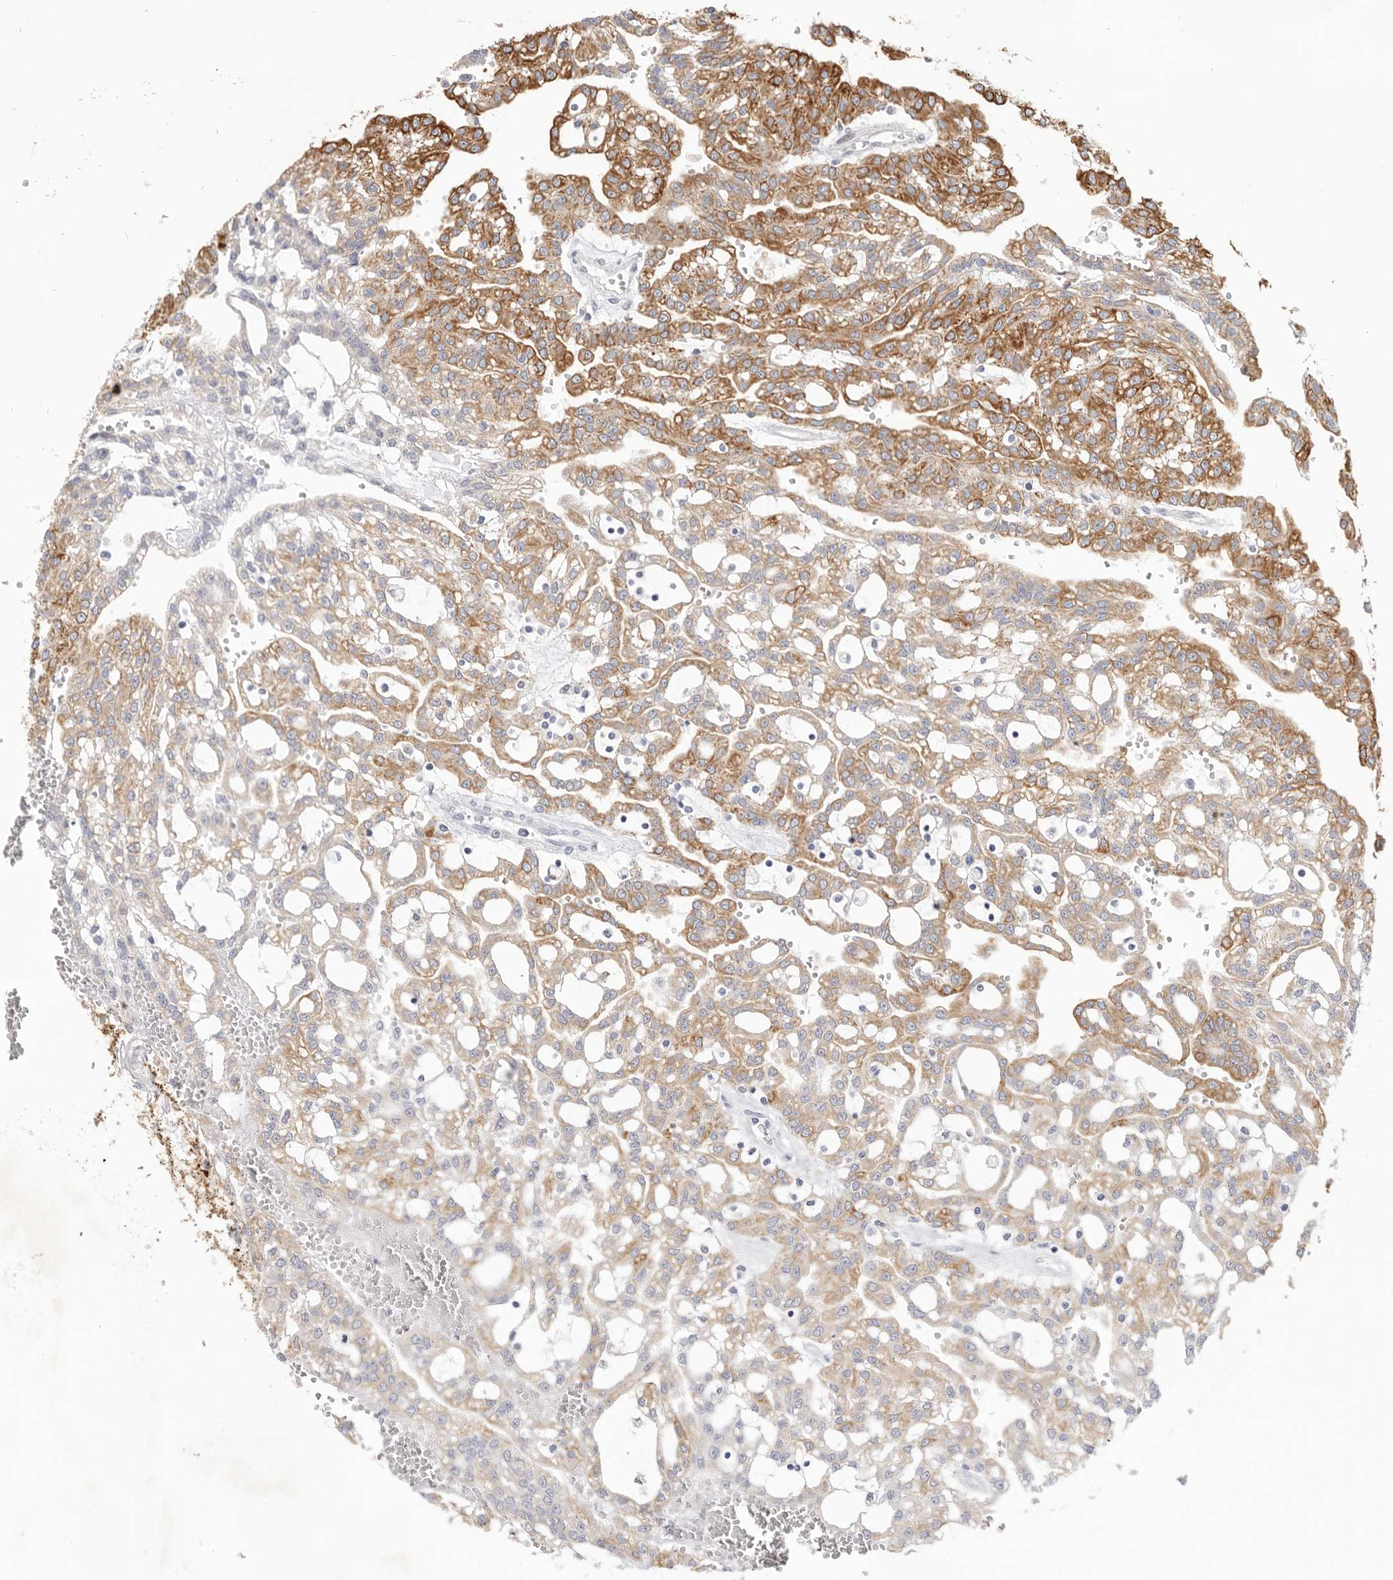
{"staining": {"intensity": "moderate", "quantity": "25%-75%", "location": "cytoplasmic/membranous"}, "tissue": "renal cancer", "cell_type": "Tumor cells", "image_type": "cancer", "snomed": [{"axis": "morphology", "description": "Adenocarcinoma, NOS"}, {"axis": "topography", "description": "Kidney"}], "caption": "DAB (3,3'-diaminobenzidine) immunohistochemical staining of human adenocarcinoma (renal) reveals moderate cytoplasmic/membranous protein positivity in about 25%-75% of tumor cells.", "gene": "USH1C", "patient": {"sex": "male", "age": 63}}